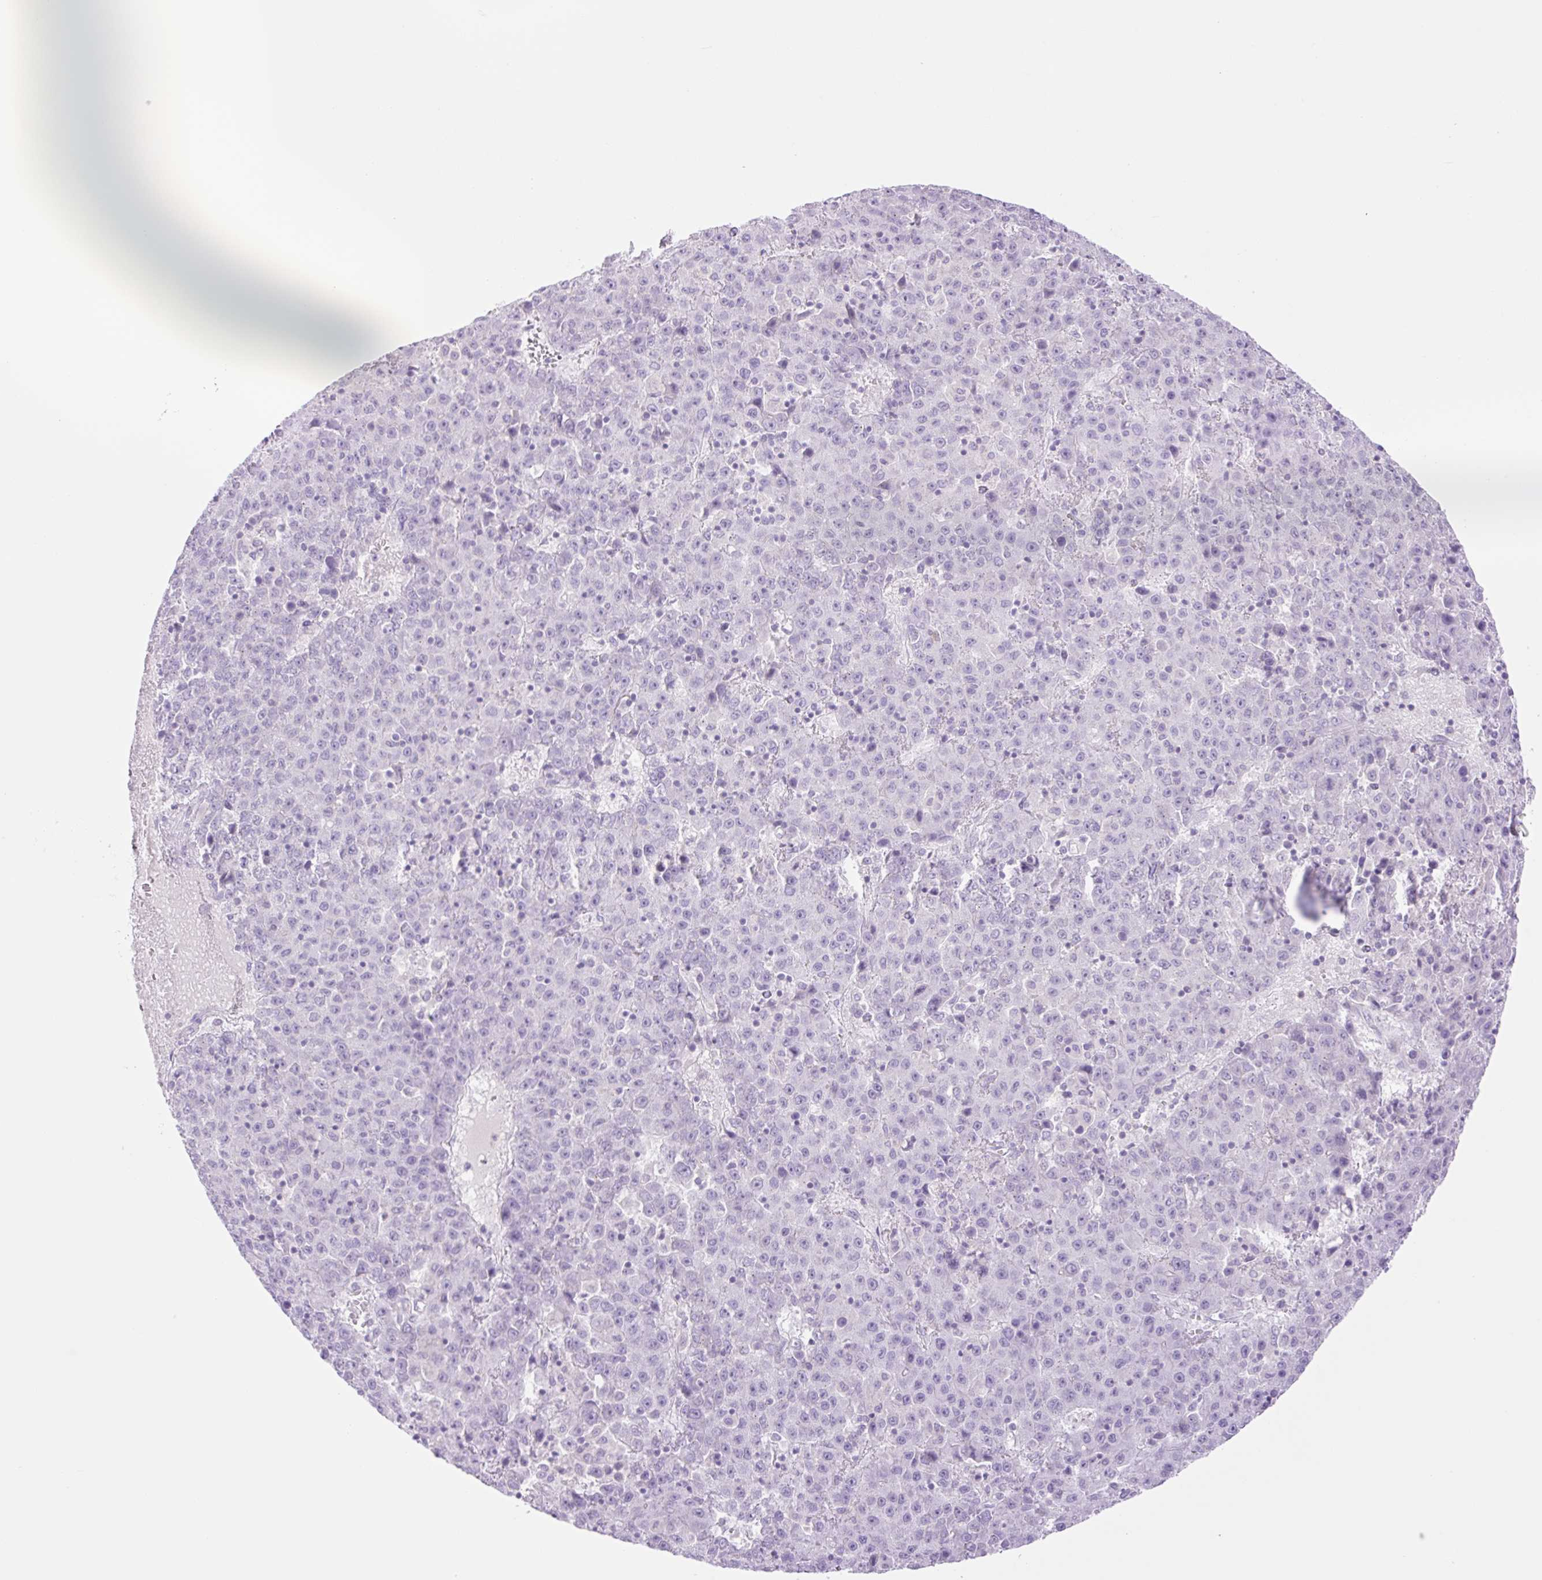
{"staining": {"intensity": "negative", "quantity": "none", "location": "none"}, "tissue": "liver cancer", "cell_type": "Tumor cells", "image_type": "cancer", "snomed": [{"axis": "morphology", "description": "Carcinoma, Hepatocellular, NOS"}, {"axis": "topography", "description": "Liver"}], "caption": "DAB immunohistochemical staining of human liver cancer (hepatocellular carcinoma) shows no significant expression in tumor cells.", "gene": "TBX15", "patient": {"sex": "female", "age": 53}}